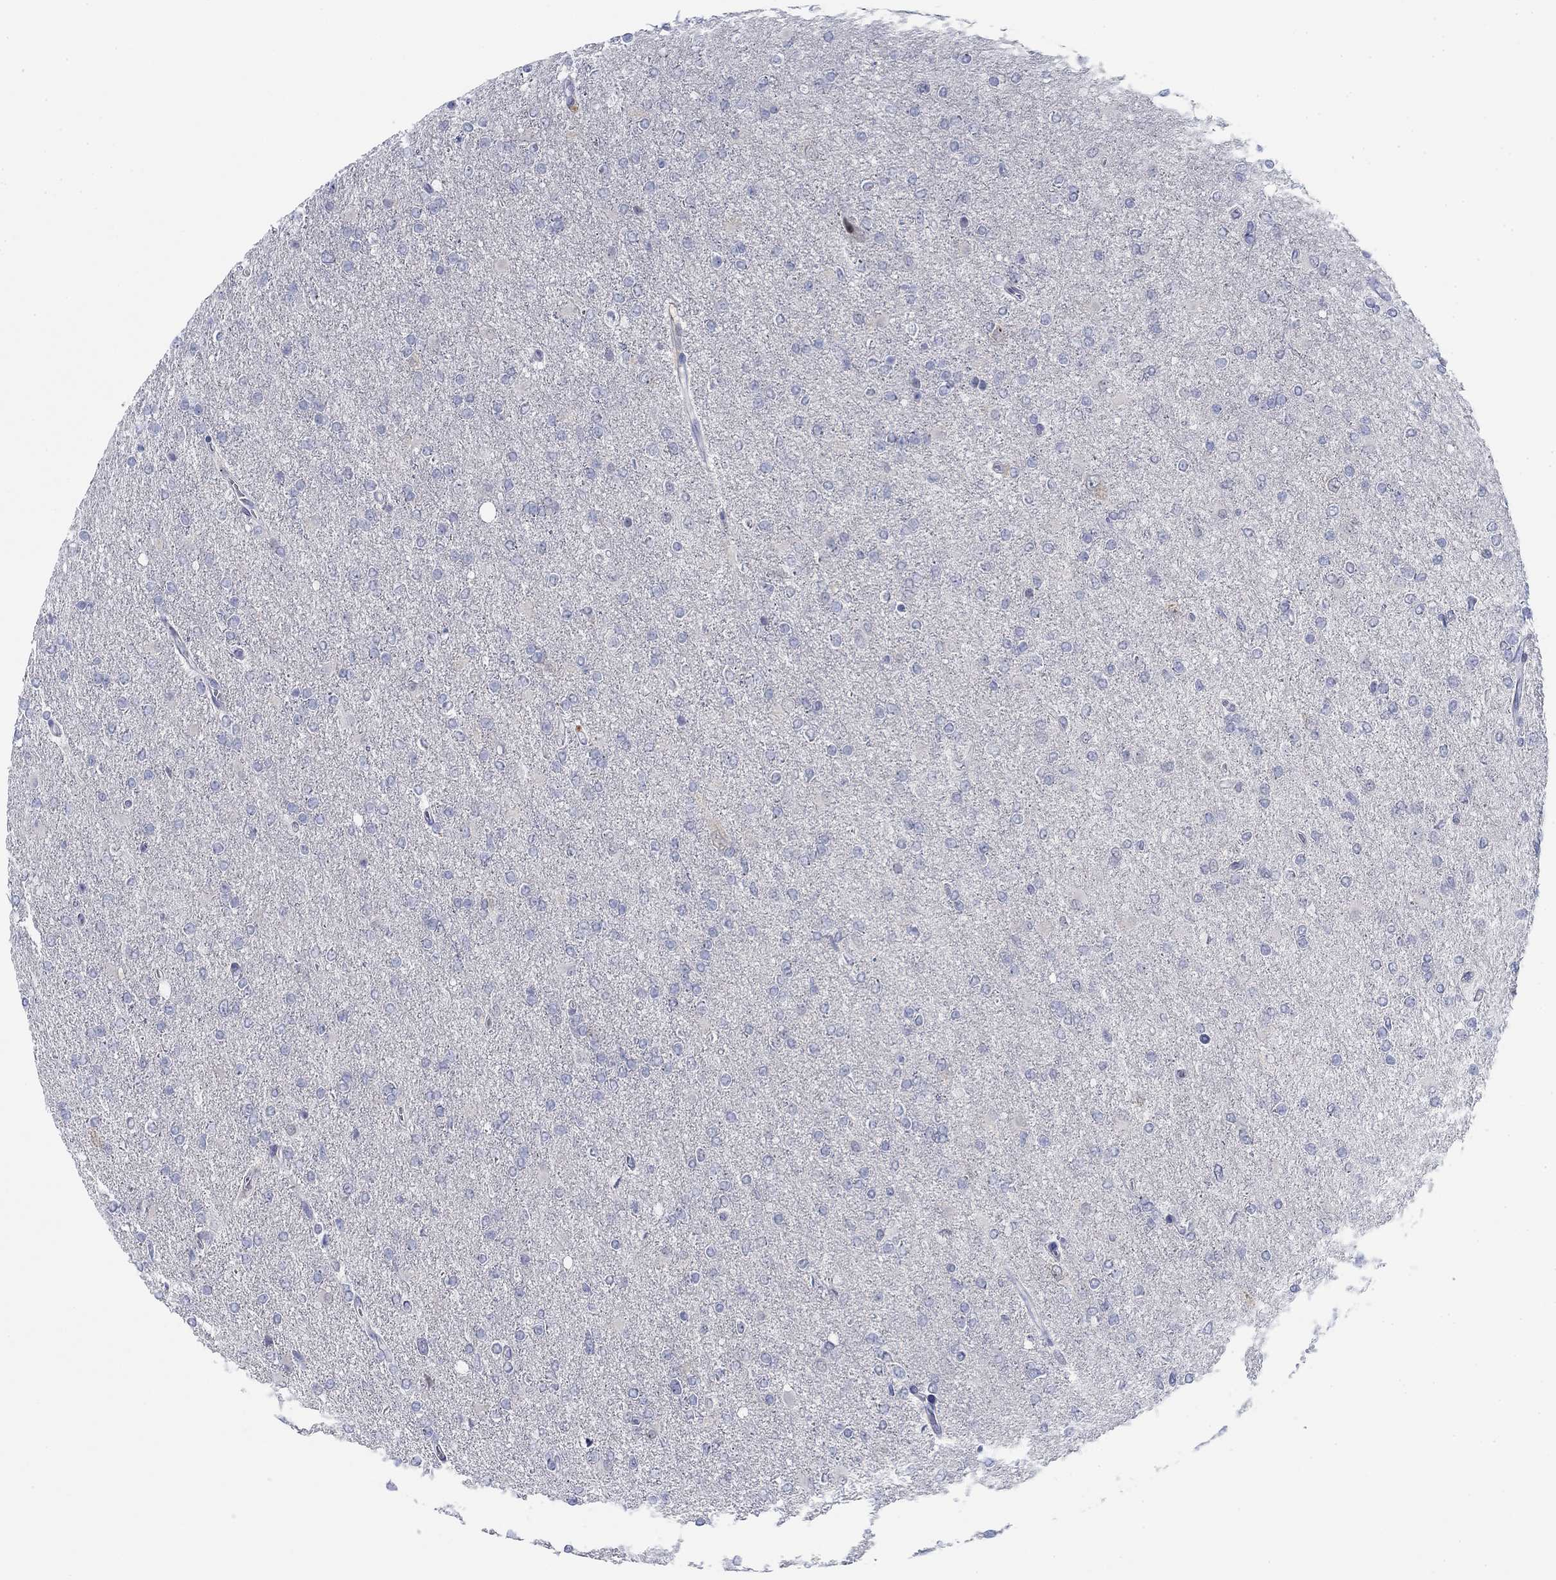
{"staining": {"intensity": "negative", "quantity": "none", "location": "none"}, "tissue": "glioma", "cell_type": "Tumor cells", "image_type": "cancer", "snomed": [{"axis": "morphology", "description": "Glioma, malignant, High grade"}, {"axis": "topography", "description": "Cerebral cortex"}], "caption": "Immunohistochemistry (IHC) micrograph of glioma stained for a protein (brown), which demonstrates no positivity in tumor cells. The staining was performed using DAB (3,3'-diaminobenzidine) to visualize the protein expression in brown, while the nuclei were stained in blue with hematoxylin (Magnification: 20x).", "gene": "DNAL1", "patient": {"sex": "male", "age": 70}}